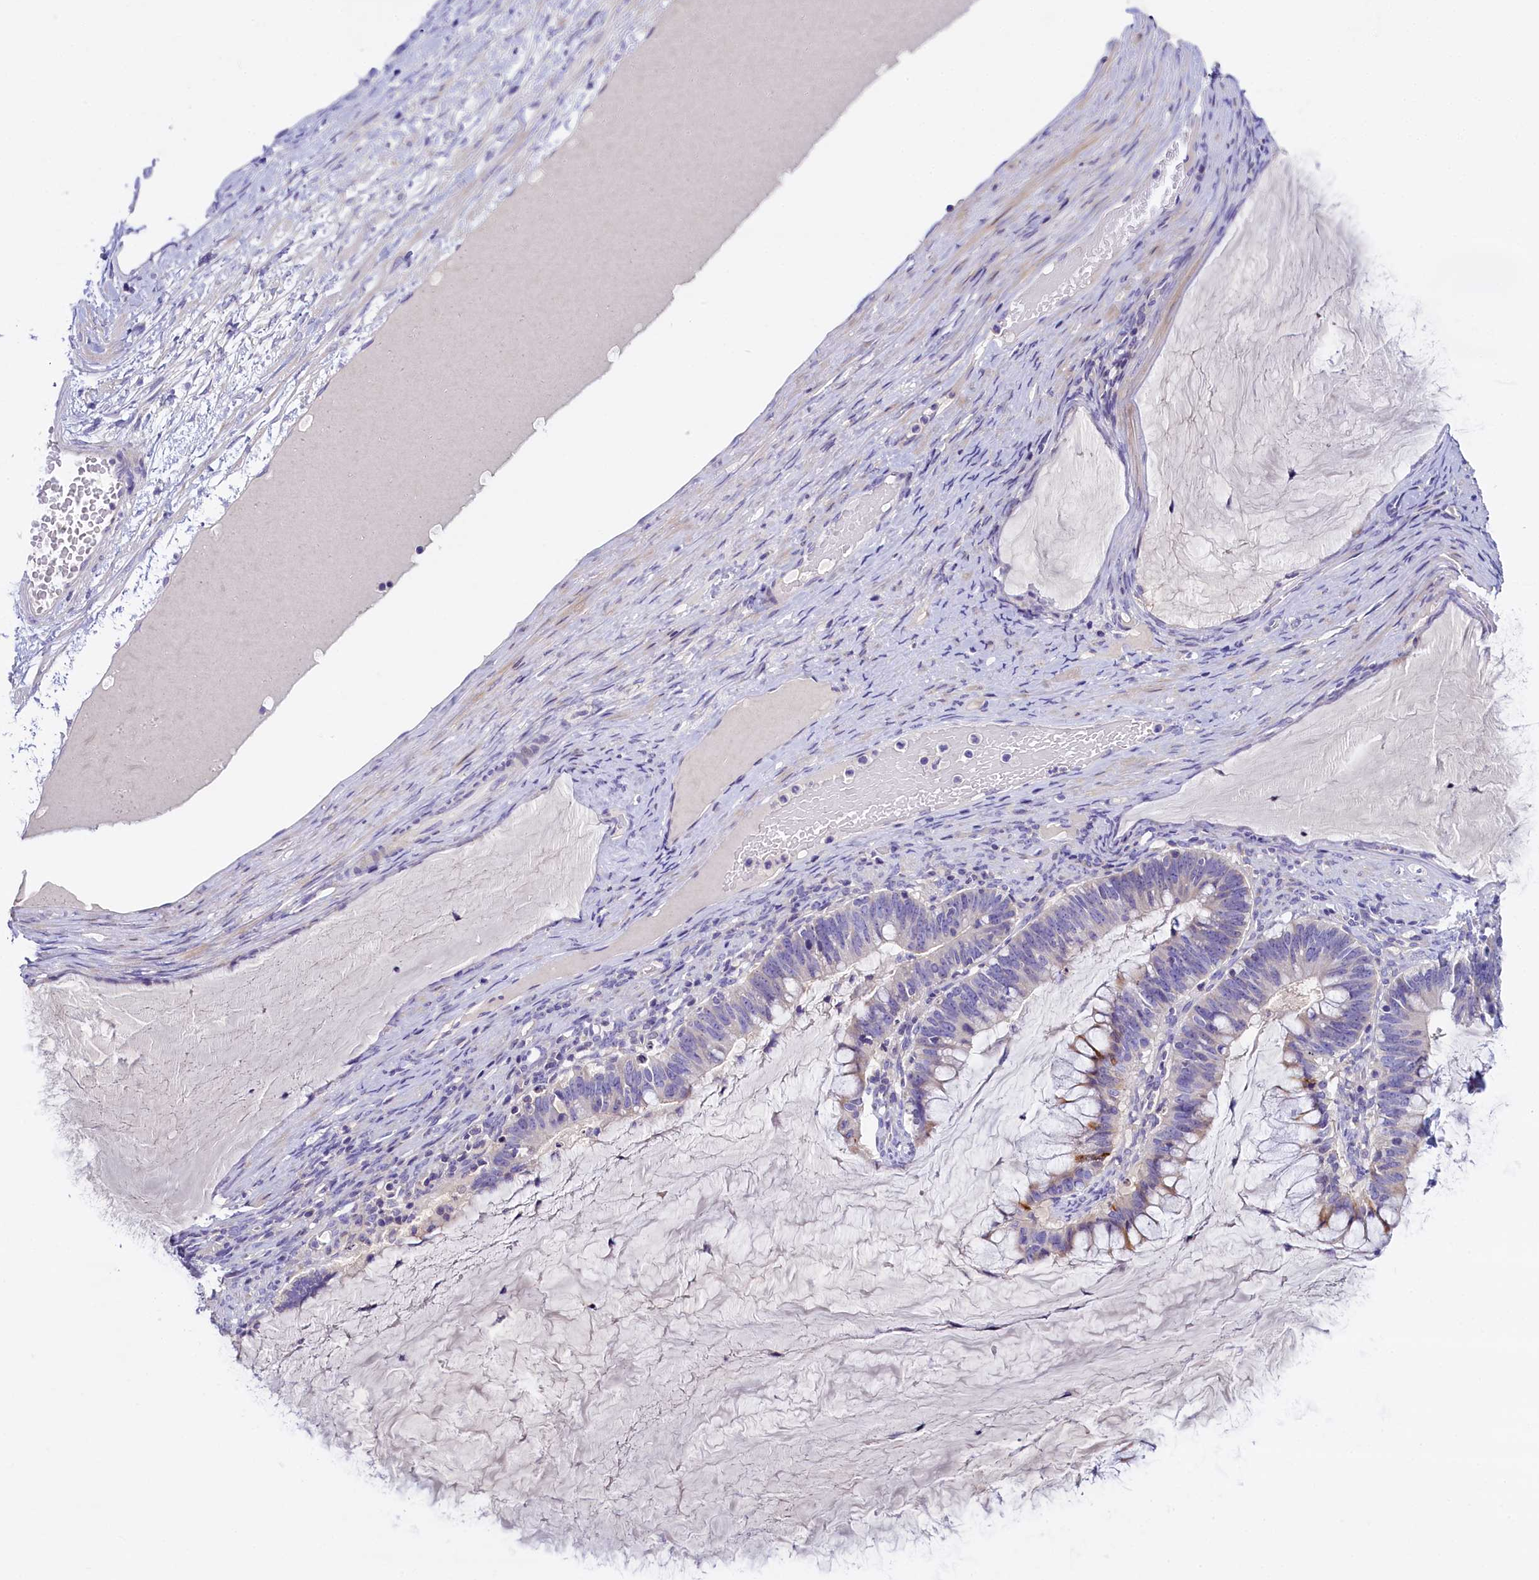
{"staining": {"intensity": "moderate", "quantity": "<25%", "location": "cytoplasmic/membranous"}, "tissue": "ovarian cancer", "cell_type": "Tumor cells", "image_type": "cancer", "snomed": [{"axis": "morphology", "description": "Cystadenocarcinoma, mucinous, NOS"}, {"axis": "topography", "description": "Ovary"}], "caption": "Ovarian cancer (mucinous cystadenocarcinoma) was stained to show a protein in brown. There is low levels of moderate cytoplasmic/membranous staining in about <25% of tumor cells. (Stains: DAB (3,3'-diaminobenzidine) in brown, nuclei in blue, Microscopy: brightfield microscopy at high magnification).", "gene": "RTTN", "patient": {"sex": "female", "age": 61}}